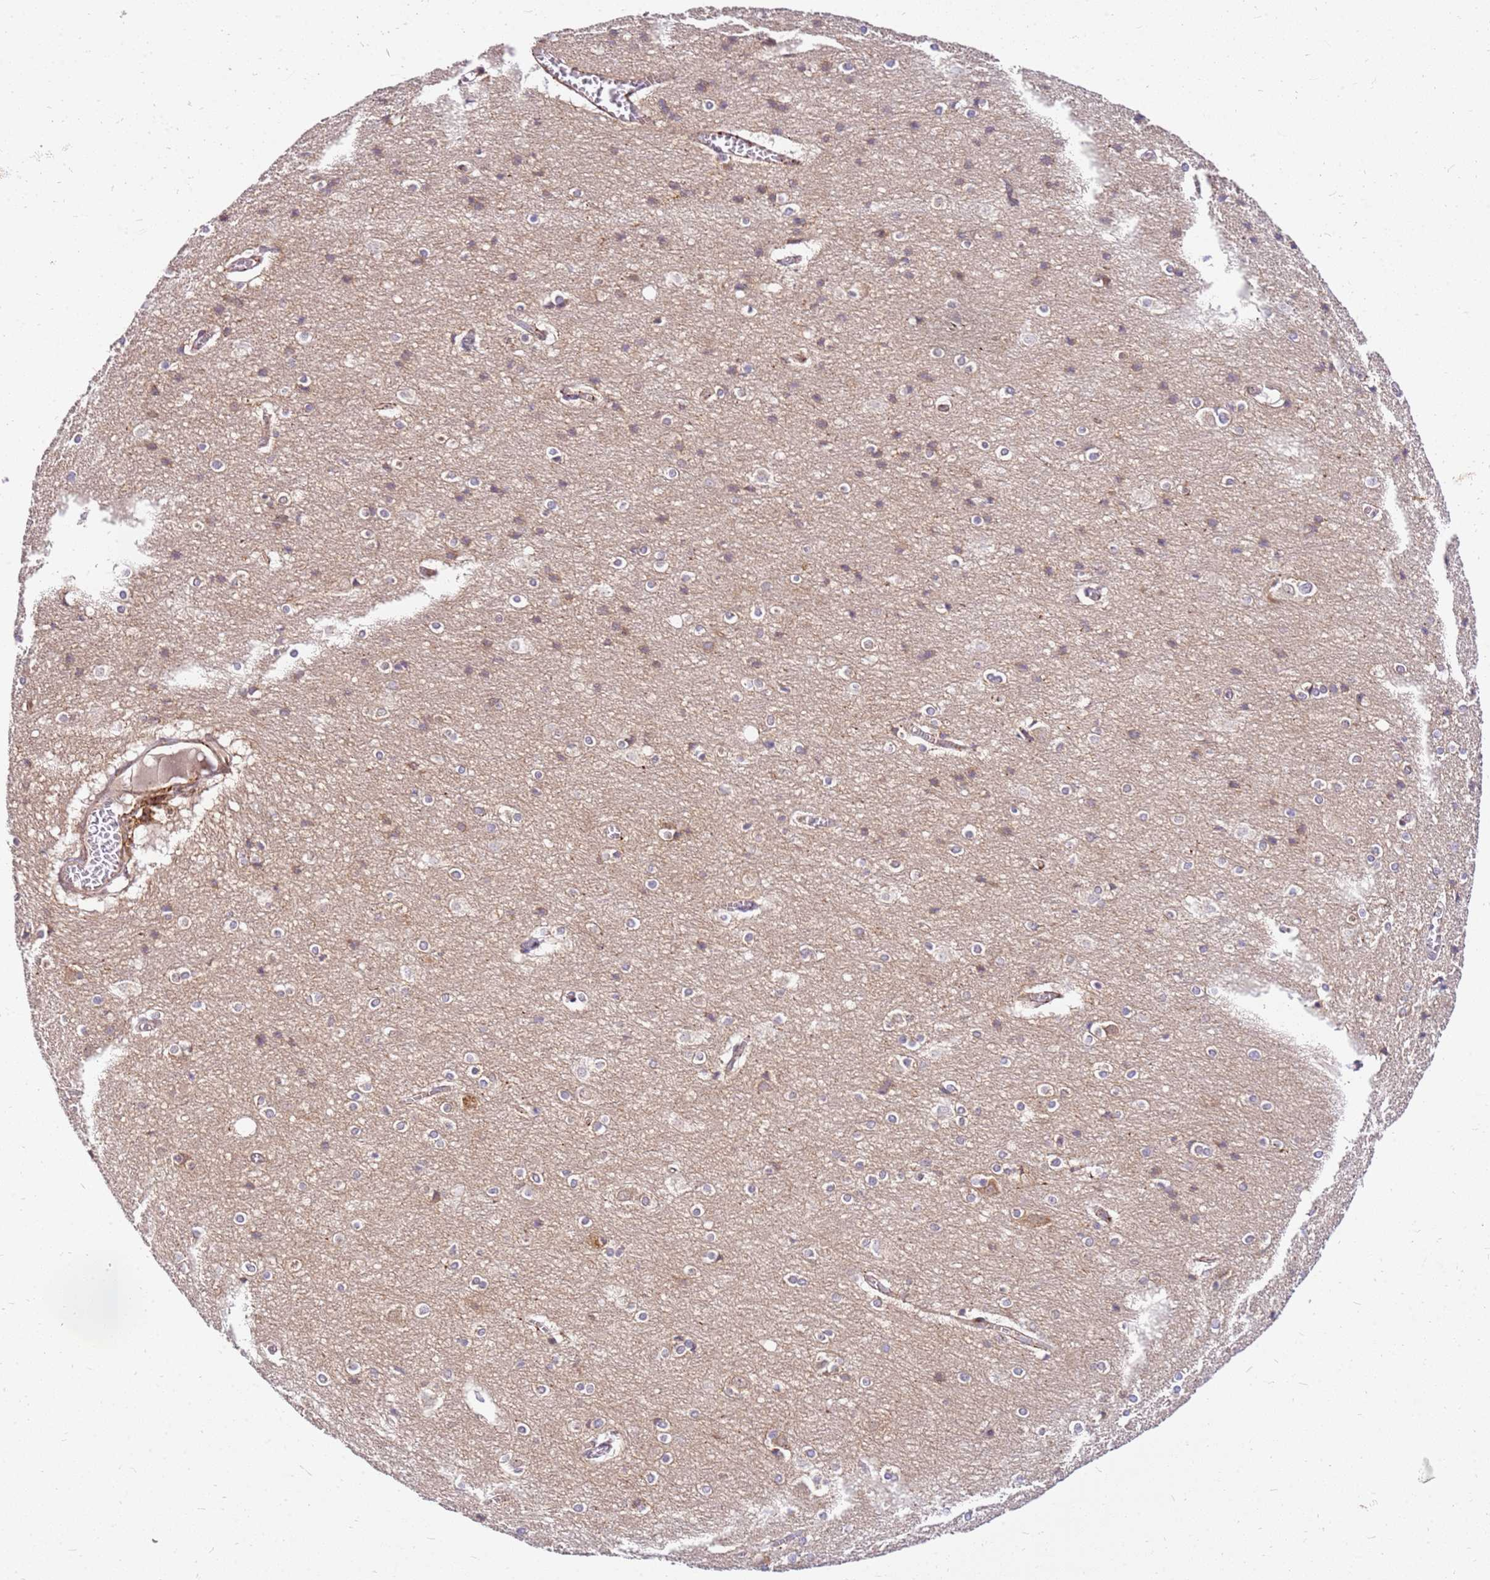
{"staining": {"intensity": "moderate", "quantity": ">75%", "location": "cytoplasmic/membranous"}, "tissue": "cerebral cortex", "cell_type": "Endothelial cells", "image_type": "normal", "snomed": [{"axis": "morphology", "description": "Normal tissue, NOS"}, {"axis": "topography", "description": "Cerebral cortex"}], "caption": "Immunohistochemical staining of normal cerebral cortex reveals moderate cytoplasmic/membranous protein expression in about >75% of endothelial cells.", "gene": "PIH1D1", "patient": {"sex": "male", "age": 54}}